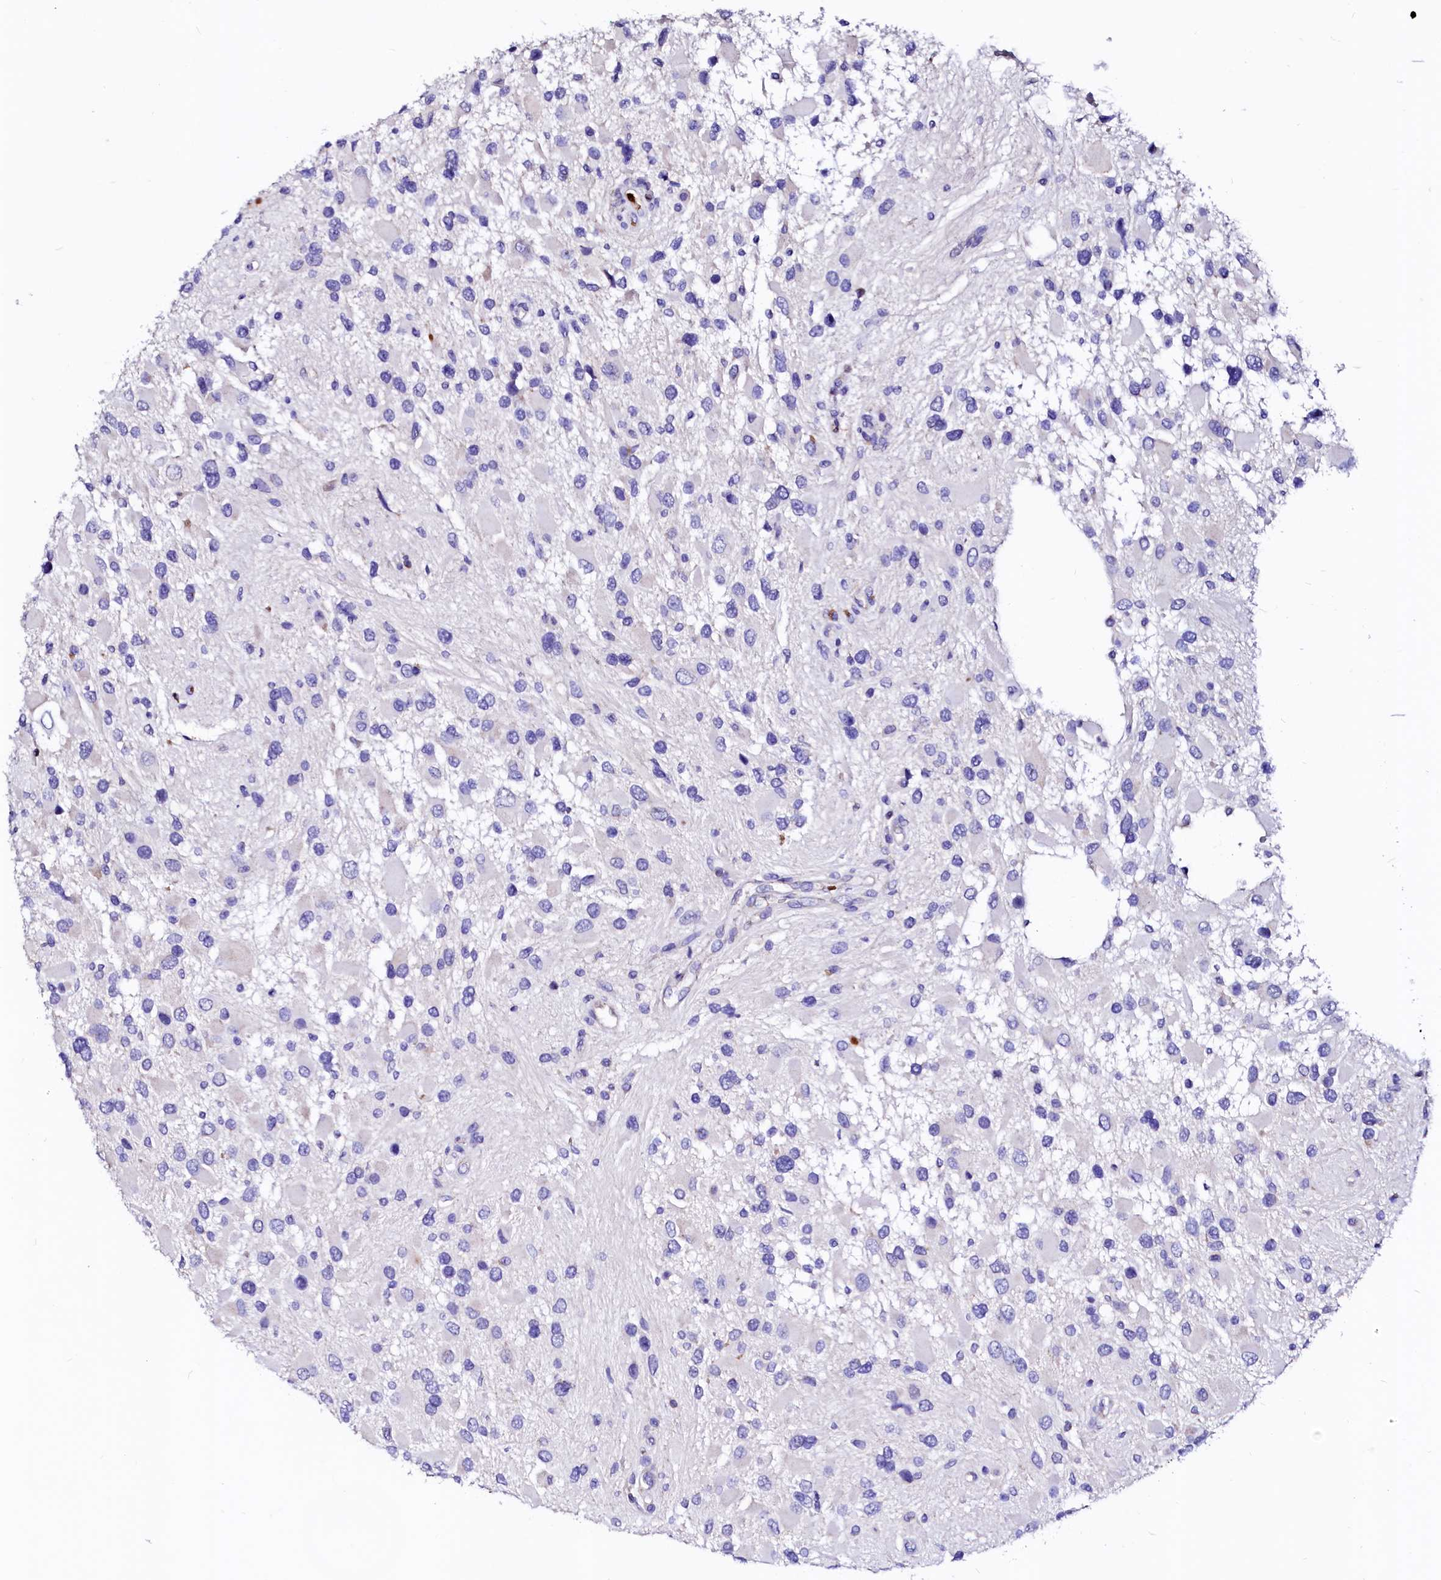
{"staining": {"intensity": "negative", "quantity": "none", "location": "none"}, "tissue": "glioma", "cell_type": "Tumor cells", "image_type": "cancer", "snomed": [{"axis": "morphology", "description": "Glioma, malignant, High grade"}, {"axis": "topography", "description": "Brain"}], "caption": "The histopathology image demonstrates no significant positivity in tumor cells of glioma. The staining is performed using DAB (3,3'-diaminobenzidine) brown chromogen with nuclei counter-stained in using hematoxylin.", "gene": "RAB27A", "patient": {"sex": "male", "age": 53}}